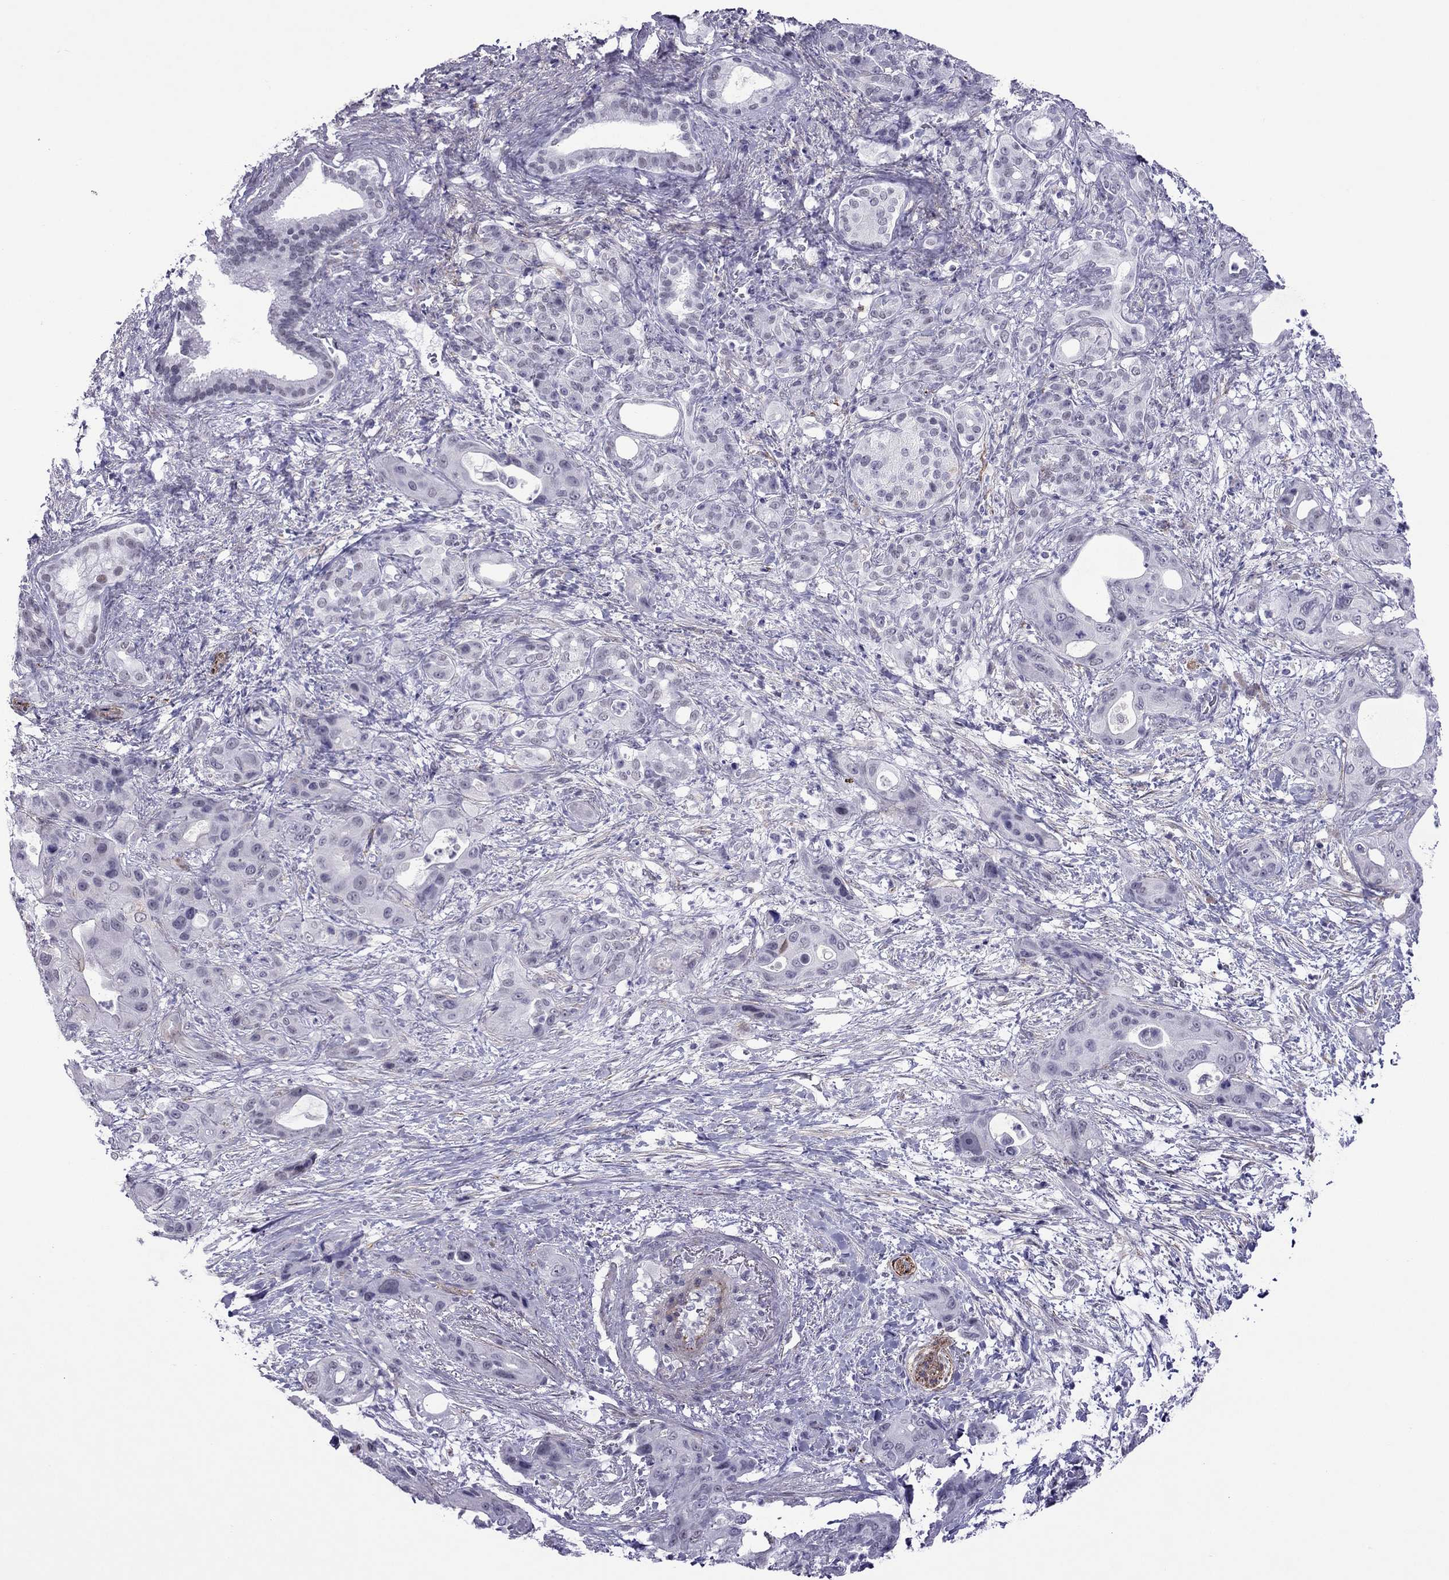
{"staining": {"intensity": "negative", "quantity": "none", "location": "none"}, "tissue": "pancreatic cancer", "cell_type": "Tumor cells", "image_type": "cancer", "snomed": [{"axis": "morphology", "description": "Adenocarcinoma, NOS"}, {"axis": "topography", "description": "Pancreas"}], "caption": "IHC of human adenocarcinoma (pancreatic) reveals no positivity in tumor cells. (Immunohistochemistry, brightfield microscopy, high magnification).", "gene": "ZNF646", "patient": {"sex": "male", "age": 71}}